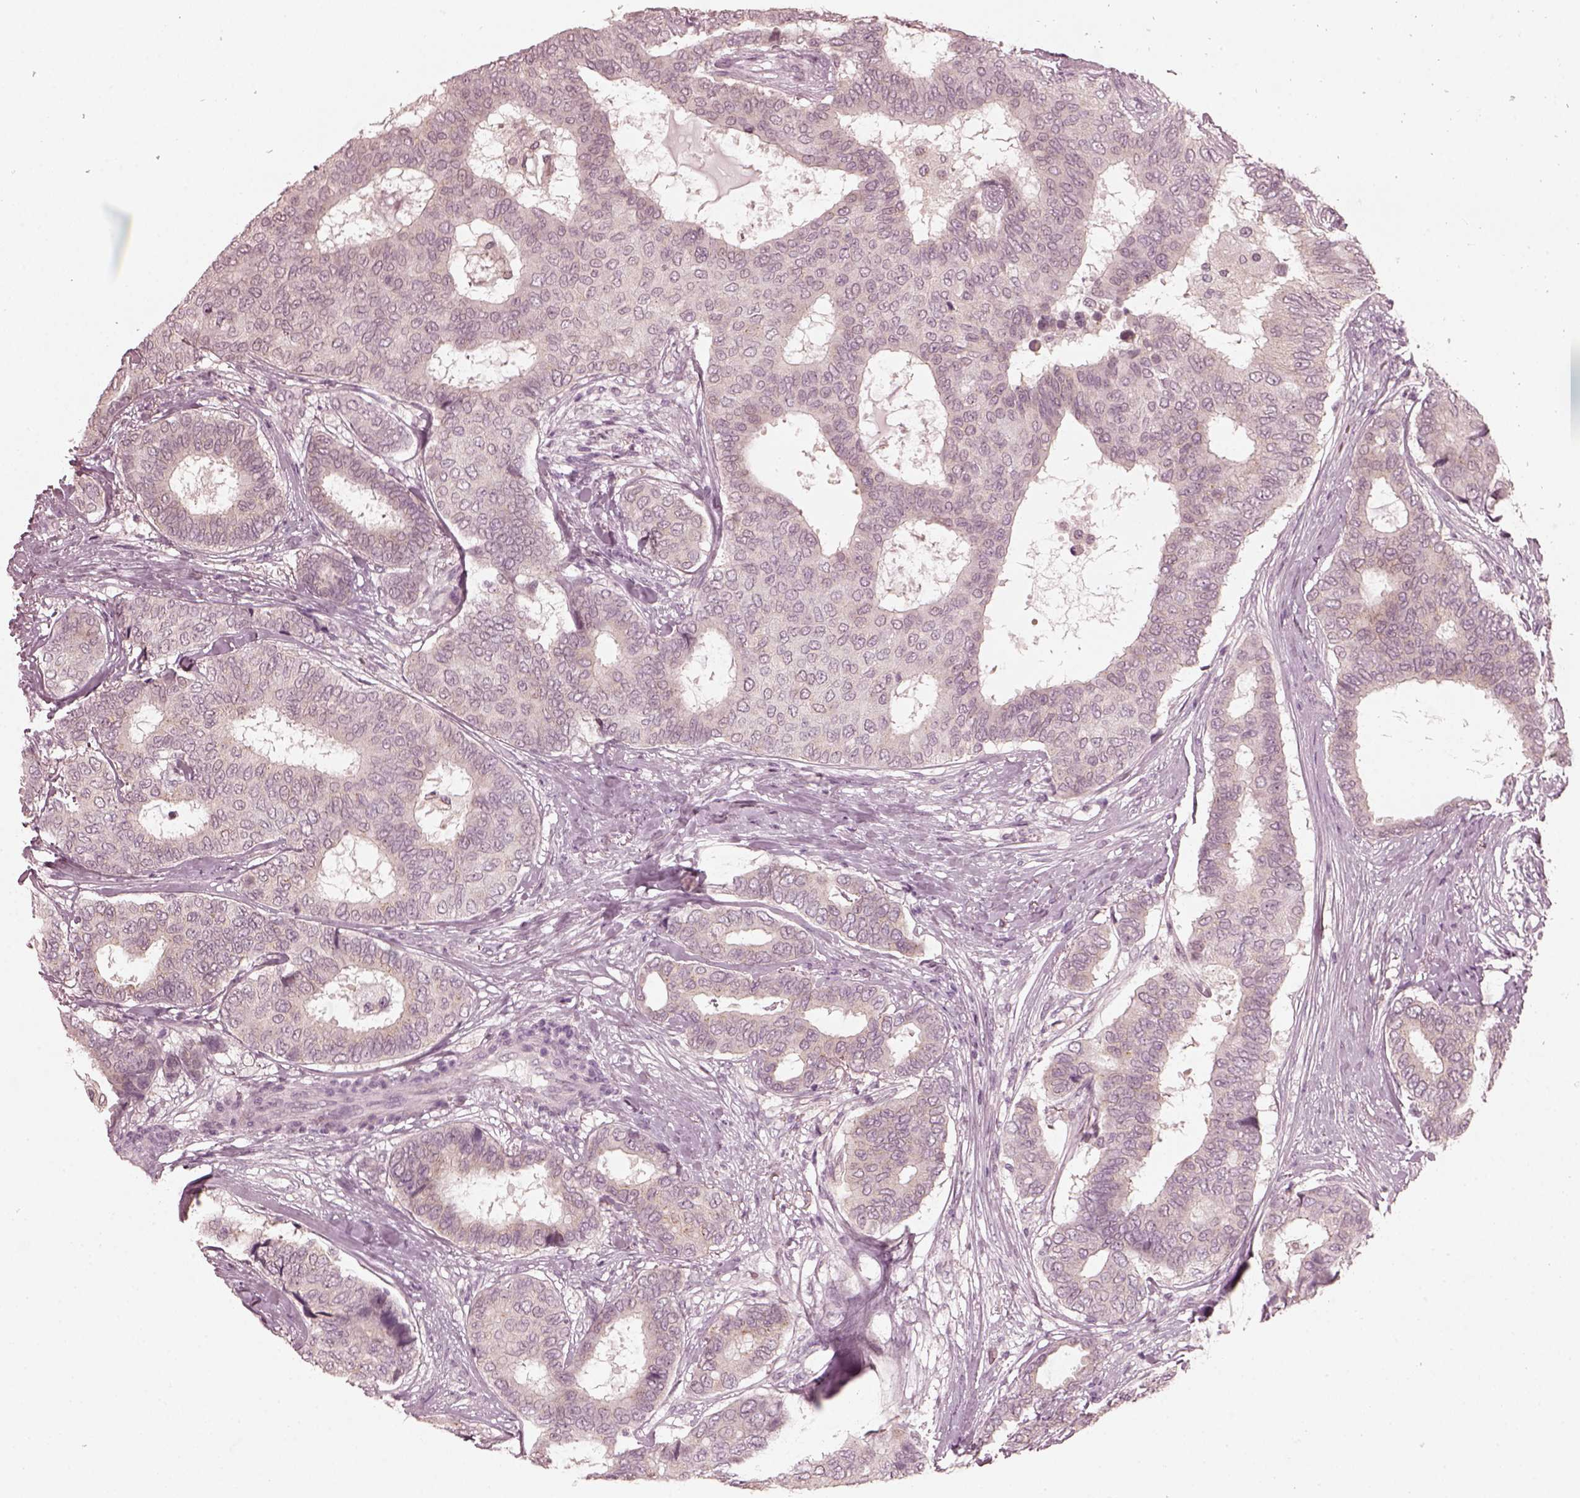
{"staining": {"intensity": "negative", "quantity": "none", "location": "none"}, "tissue": "breast cancer", "cell_type": "Tumor cells", "image_type": "cancer", "snomed": [{"axis": "morphology", "description": "Duct carcinoma"}, {"axis": "topography", "description": "Breast"}], "caption": "This is an immunohistochemistry image of human breast cancer. There is no expression in tumor cells.", "gene": "CCDC170", "patient": {"sex": "female", "age": 75}}